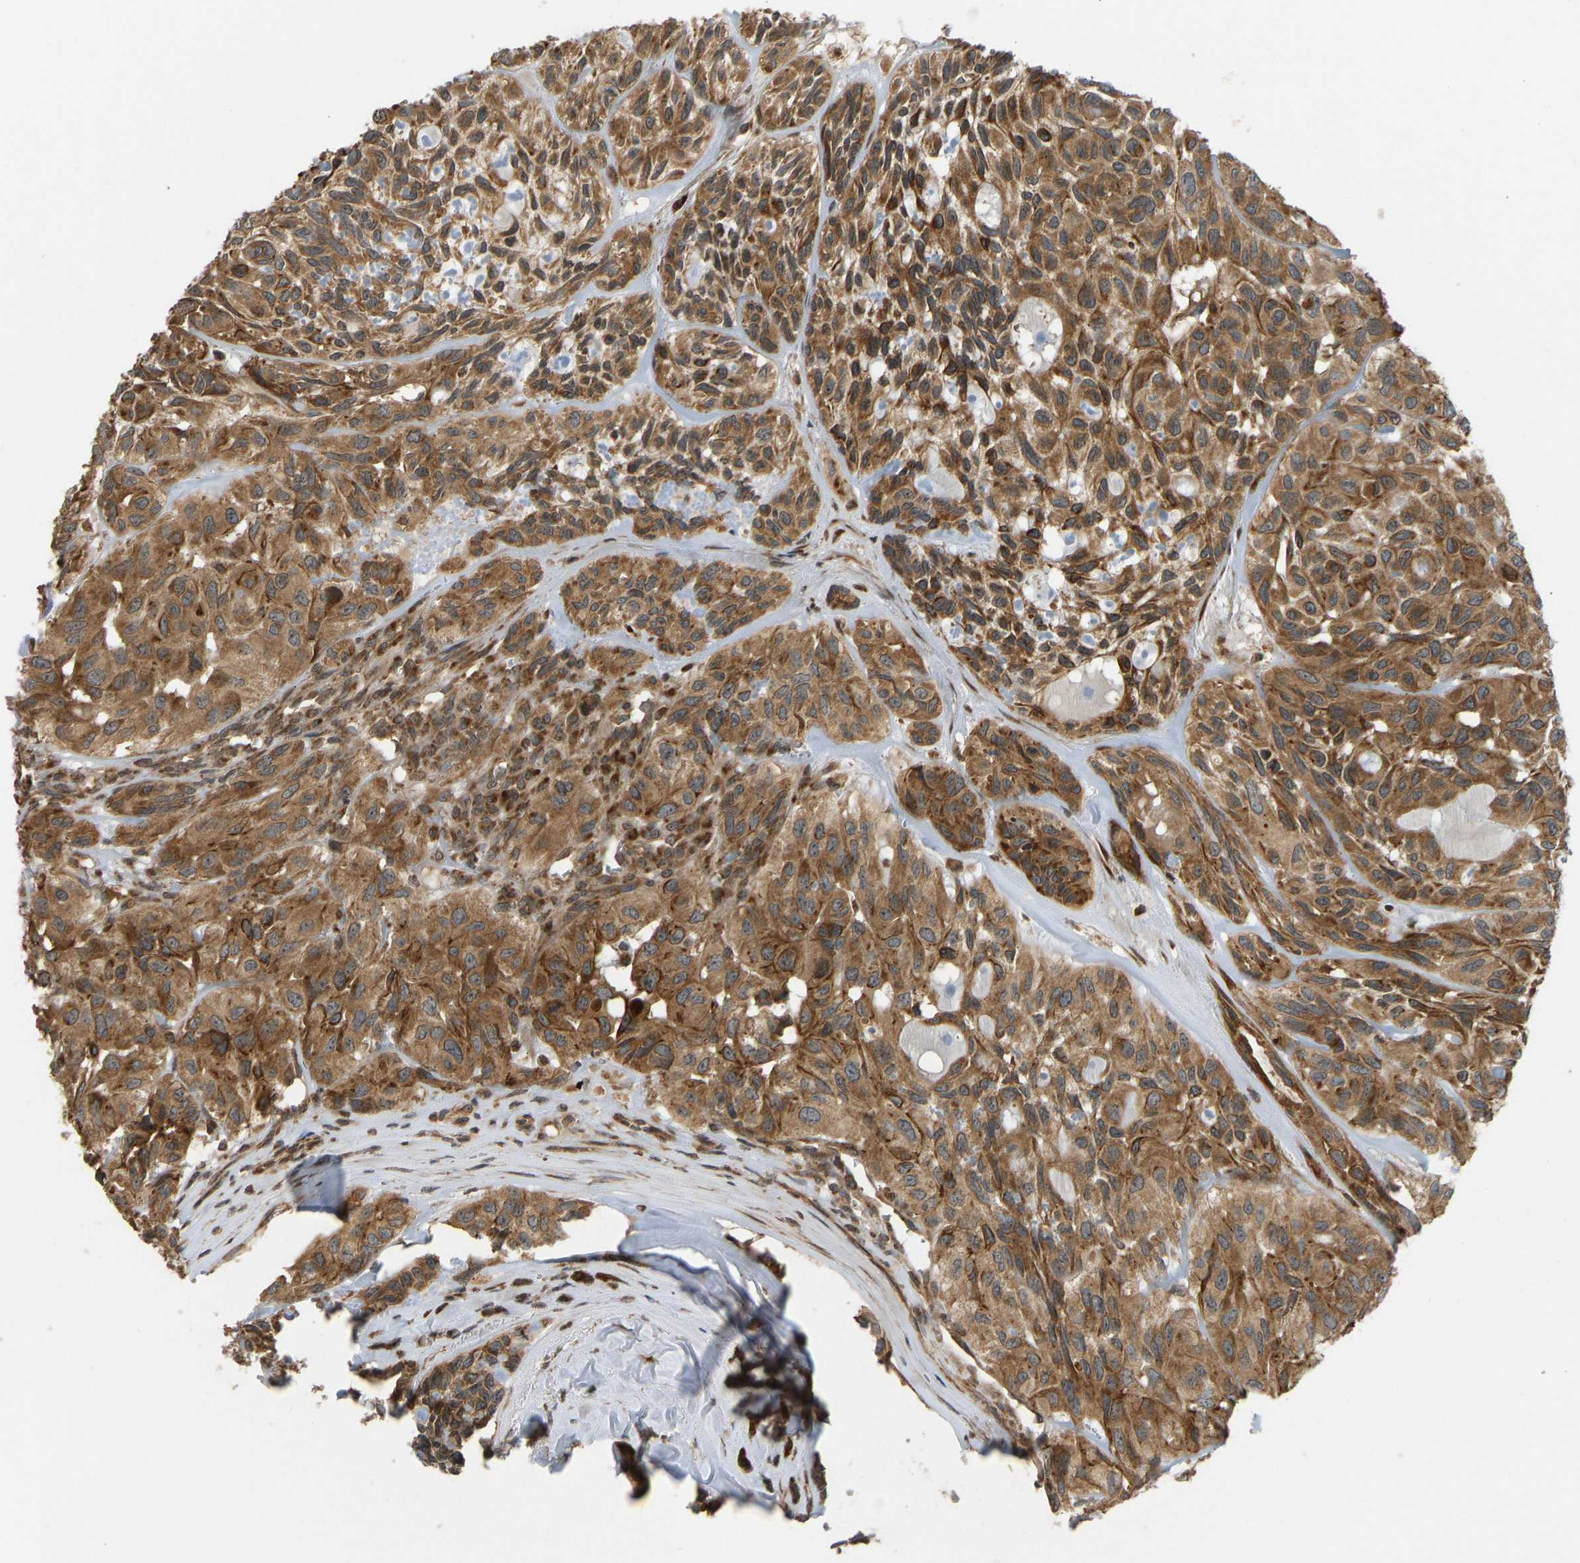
{"staining": {"intensity": "moderate", "quantity": ">75%", "location": "cytoplasmic/membranous"}, "tissue": "head and neck cancer", "cell_type": "Tumor cells", "image_type": "cancer", "snomed": [{"axis": "morphology", "description": "Adenocarcinoma, NOS"}, {"axis": "topography", "description": "Salivary gland, NOS"}, {"axis": "topography", "description": "Head-Neck"}], "caption": "A brown stain highlights moderate cytoplasmic/membranous positivity of a protein in human adenocarcinoma (head and neck) tumor cells.", "gene": "RPN2", "patient": {"sex": "female", "age": 76}}